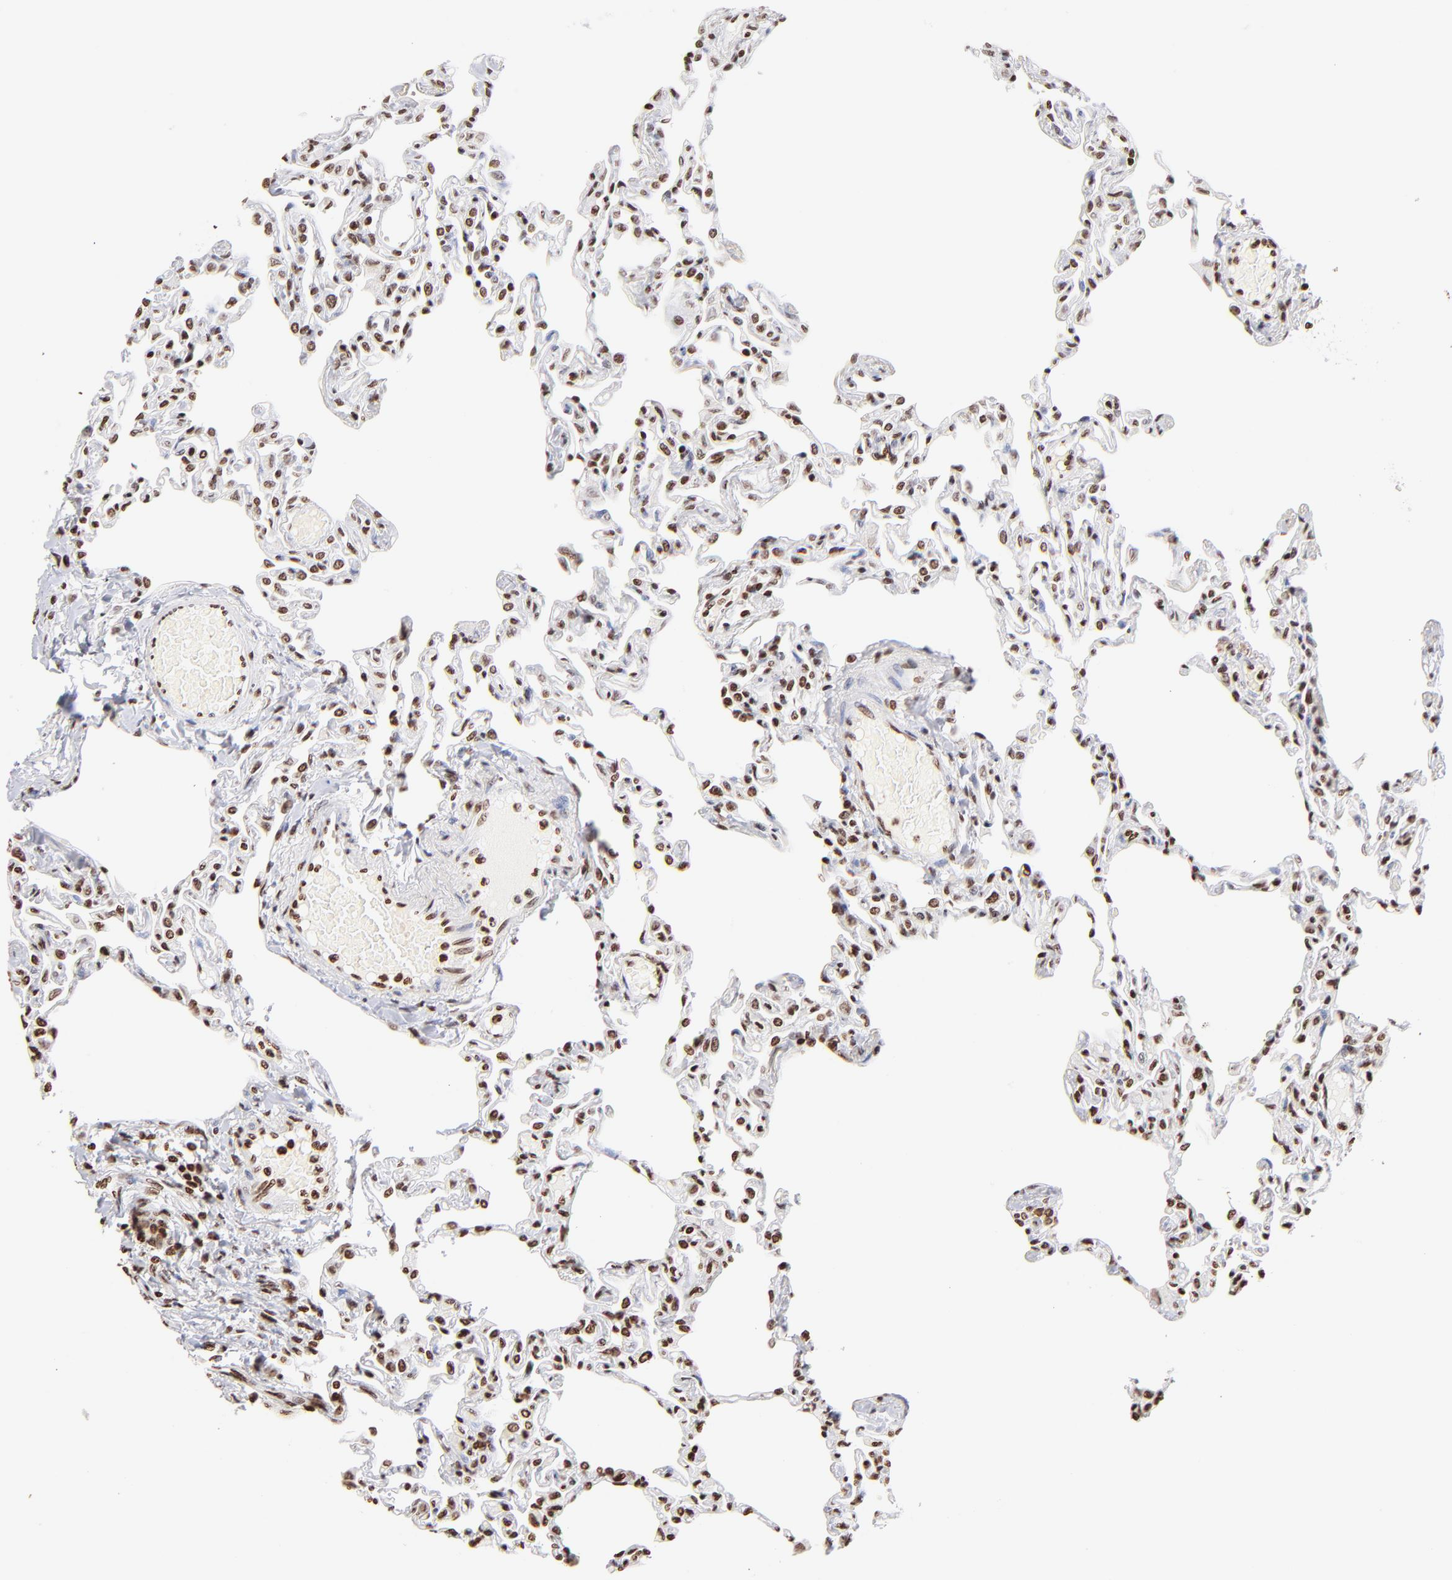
{"staining": {"intensity": "strong", "quantity": ">75%", "location": "nuclear"}, "tissue": "lung", "cell_type": "Alveolar cells", "image_type": "normal", "snomed": [{"axis": "morphology", "description": "Normal tissue, NOS"}, {"axis": "topography", "description": "Lung"}], "caption": "Approximately >75% of alveolar cells in unremarkable lung show strong nuclear protein staining as visualized by brown immunohistochemical staining.", "gene": "RTL4", "patient": {"sex": "female", "age": 49}}